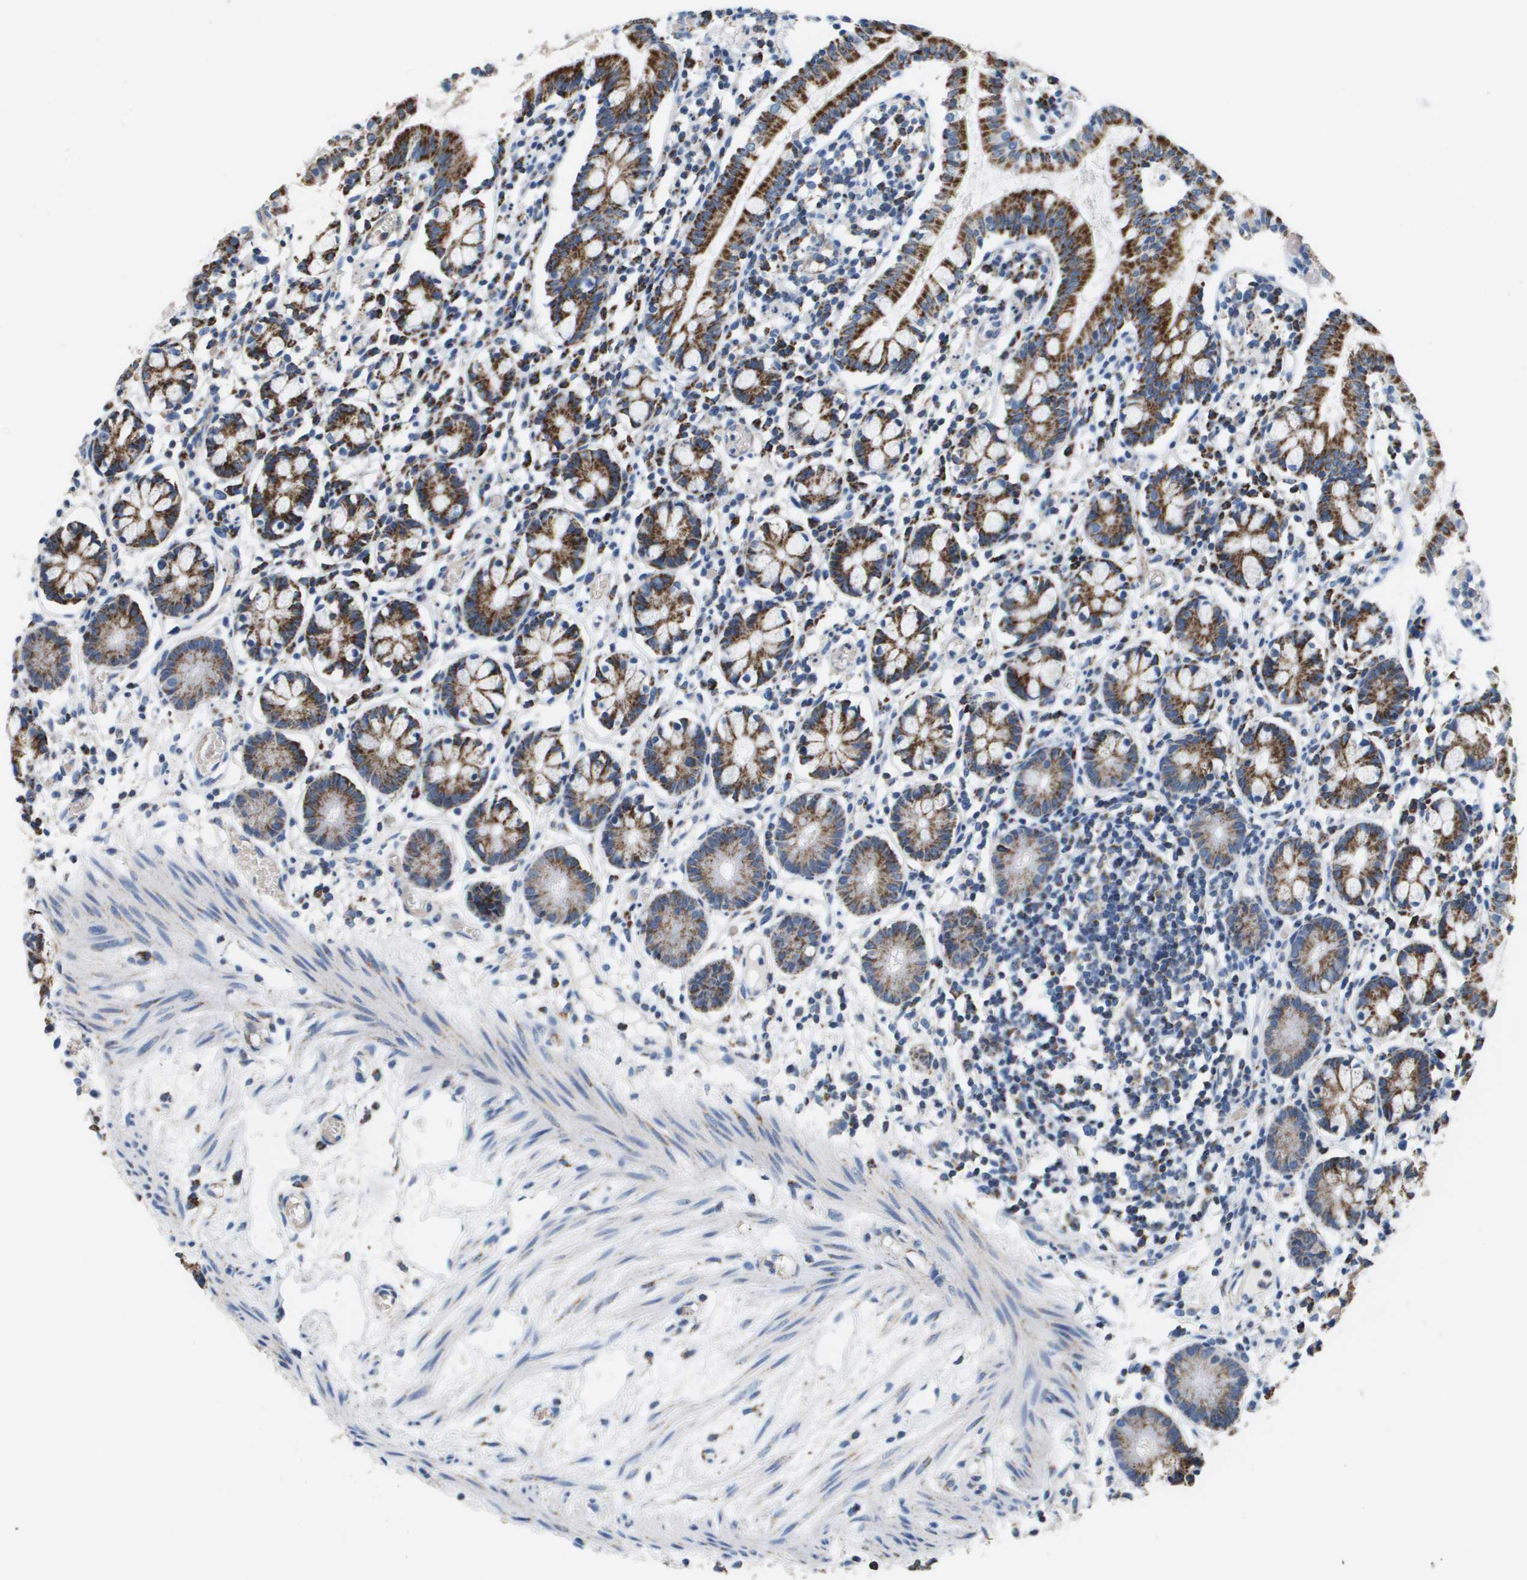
{"staining": {"intensity": "strong", "quantity": ">75%", "location": "cytoplasmic/membranous"}, "tissue": "small intestine", "cell_type": "Glandular cells", "image_type": "normal", "snomed": [{"axis": "morphology", "description": "Normal tissue, NOS"}, {"axis": "morphology", "description": "Cystadenocarcinoma, serous, Metastatic site"}, {"axis": "topography", "description": "Small intestine"}], "caption": "The immunohistochemical stain shows strong cytoplasmic/membranous expression in glandular cells of benign small intestine. The protein is shown in brown color, while the nuclei are stained blue.", "gene": "ATP5F1B", "patient": {"sex": "female", "age": 61}}